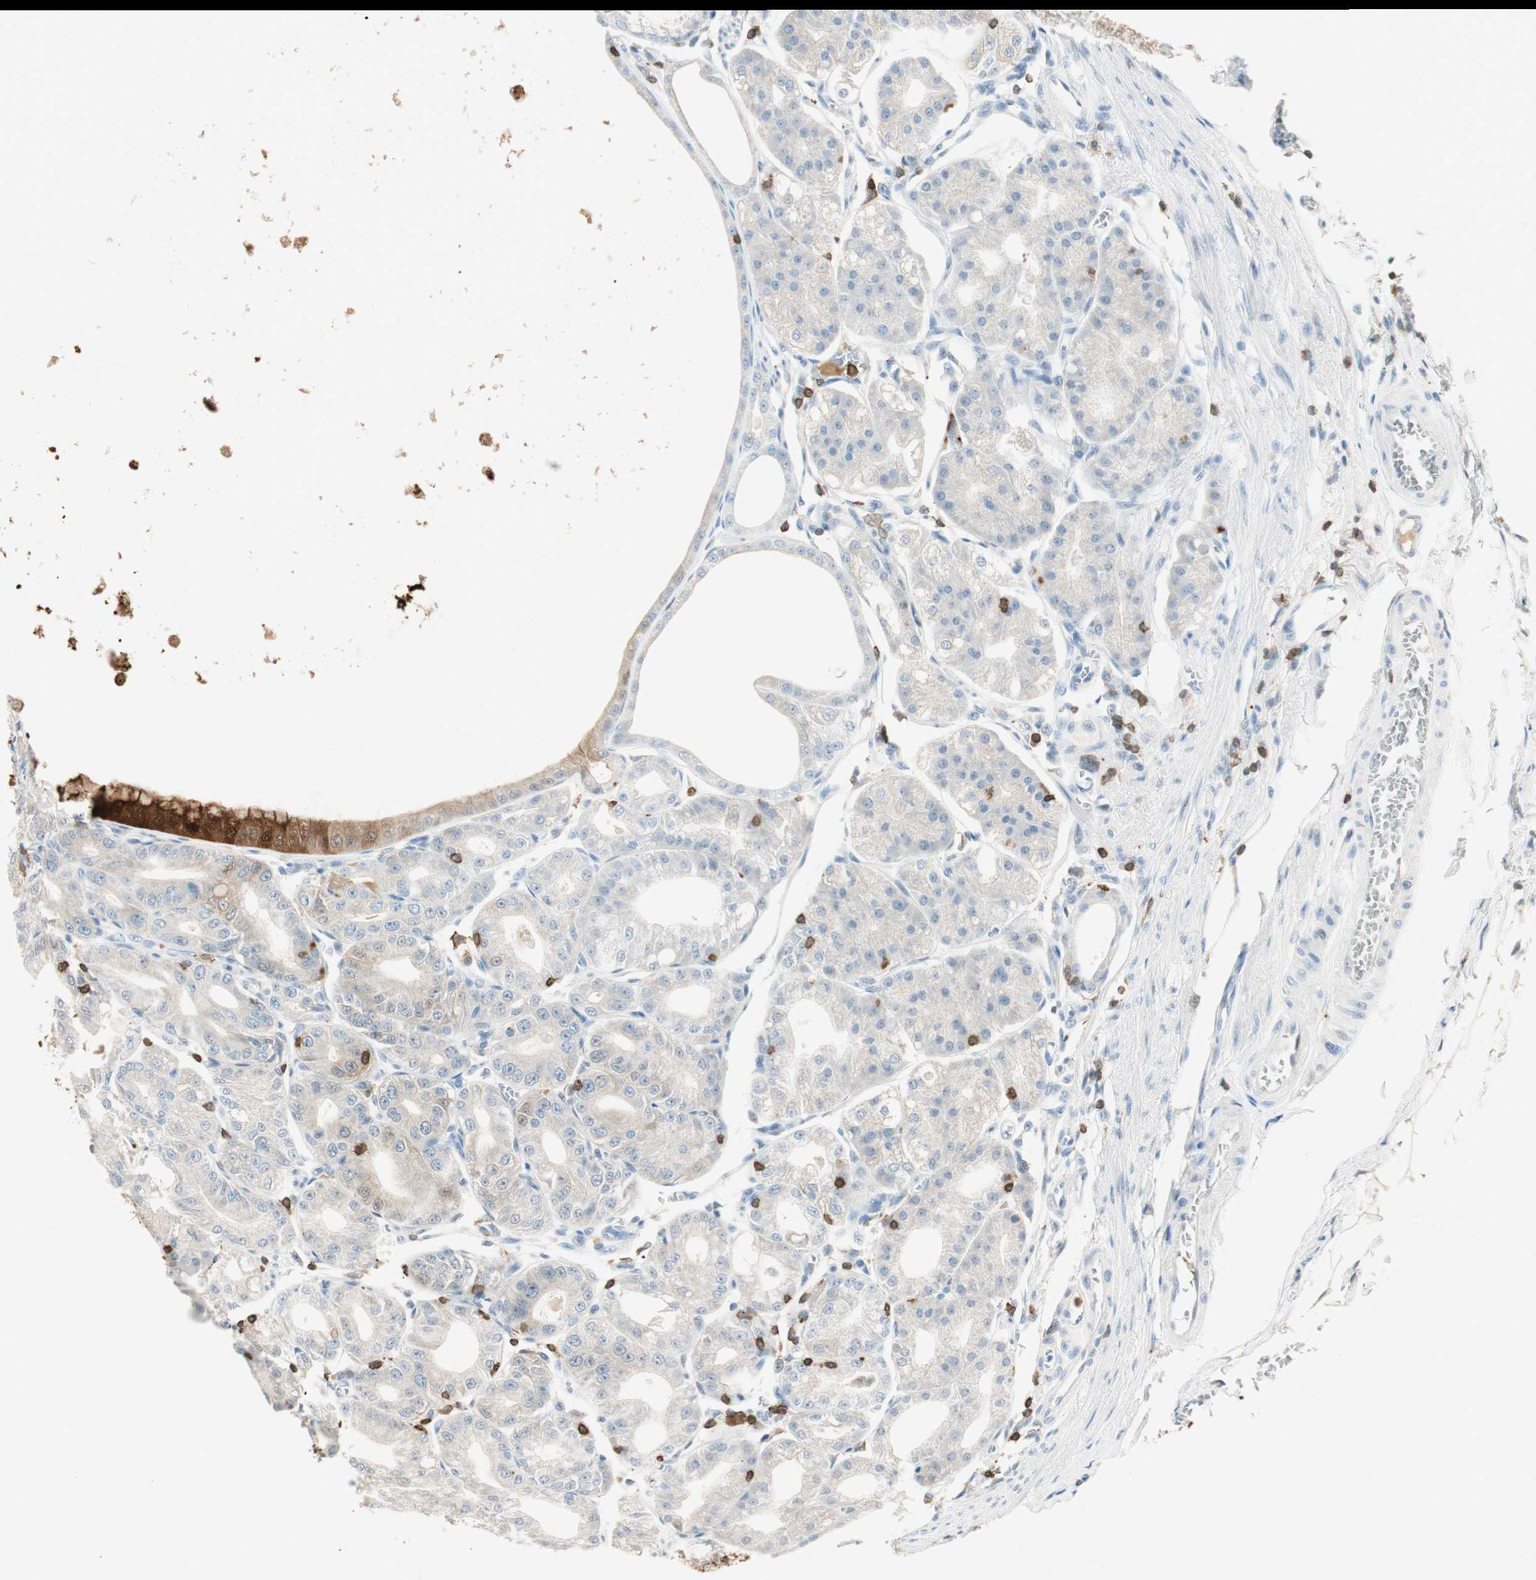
{"staining": {"intensity": "strong", "quantity": "25%-75%", "location": "cytoplasmic/membranous"}, "tissue": "stomach", "cell_type": "Glandular cells", "image_type": "normal", "snomed": [{"axis": "morphology", "description": "Normal tissue, NOS"}, {"axis": "topography", "description": "Stomach, lower"}], "caption": "Strong cytoplasmic/membranous positivity for a protein is present in approximately 25%-75% of glandular cells of normal stomach using IHC.", "gene": "HPGD", "patient": {"sex": "male", "age": 71}}